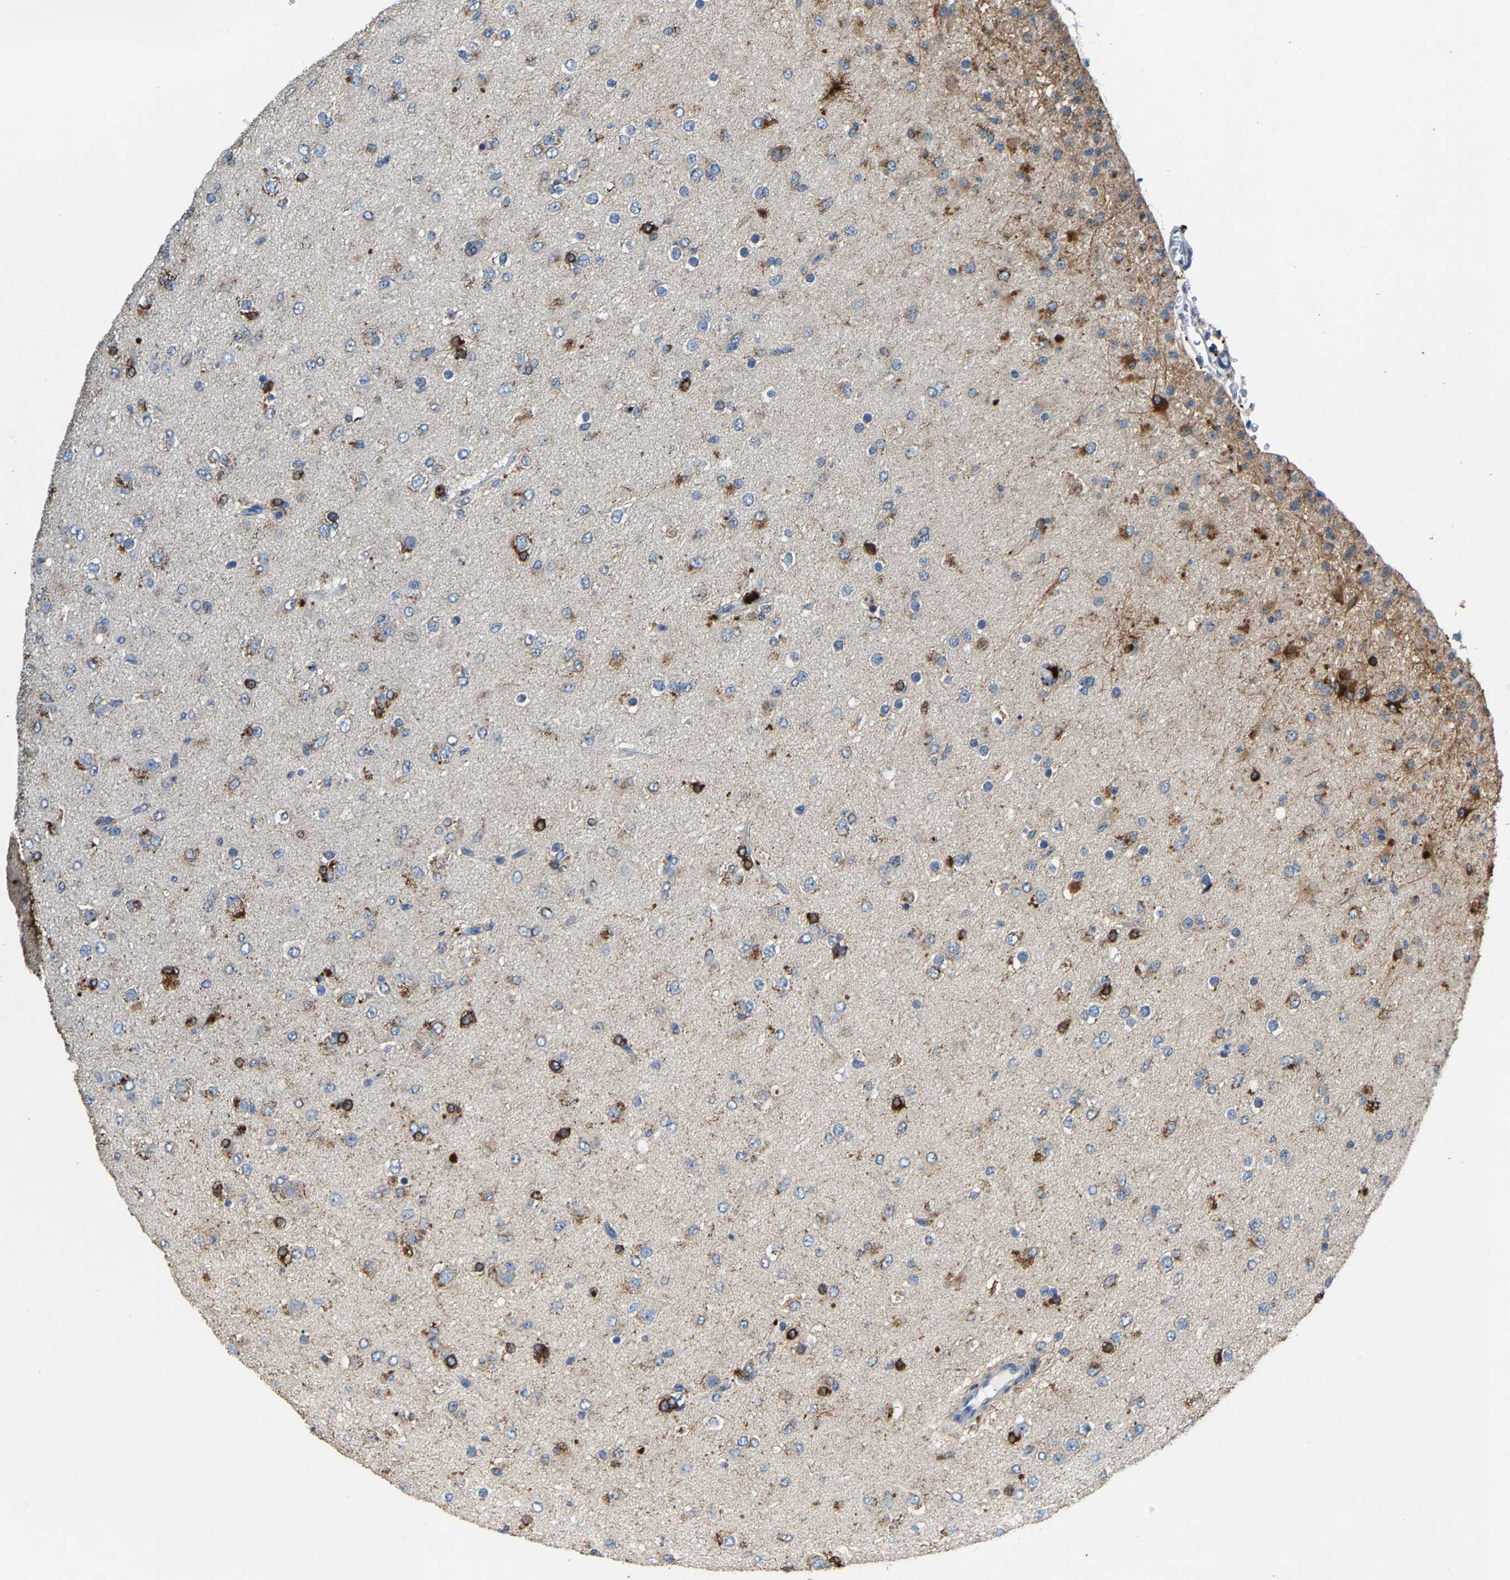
{"staining": {"intensity": "strong", "quantity": "<25%", "location": "cytoplasmic/membranous"}, "tissue": "glioma", "cell_type": "Tumor cells", "image_type": "cancer", "snomed": [{"axis": "morphology", "description": "Glioma, malignant, Low grade"}, {"axis": "topography", "description": "Brain"}], "caption": "Malignant low-grade glioma was stained to show a protein in brown. There is medium levels of strong cytoplasmic/membranous expression in about <25% of tumor cells.", "gene": "AGK", "patient": {"sex": "male", "age": 65}}